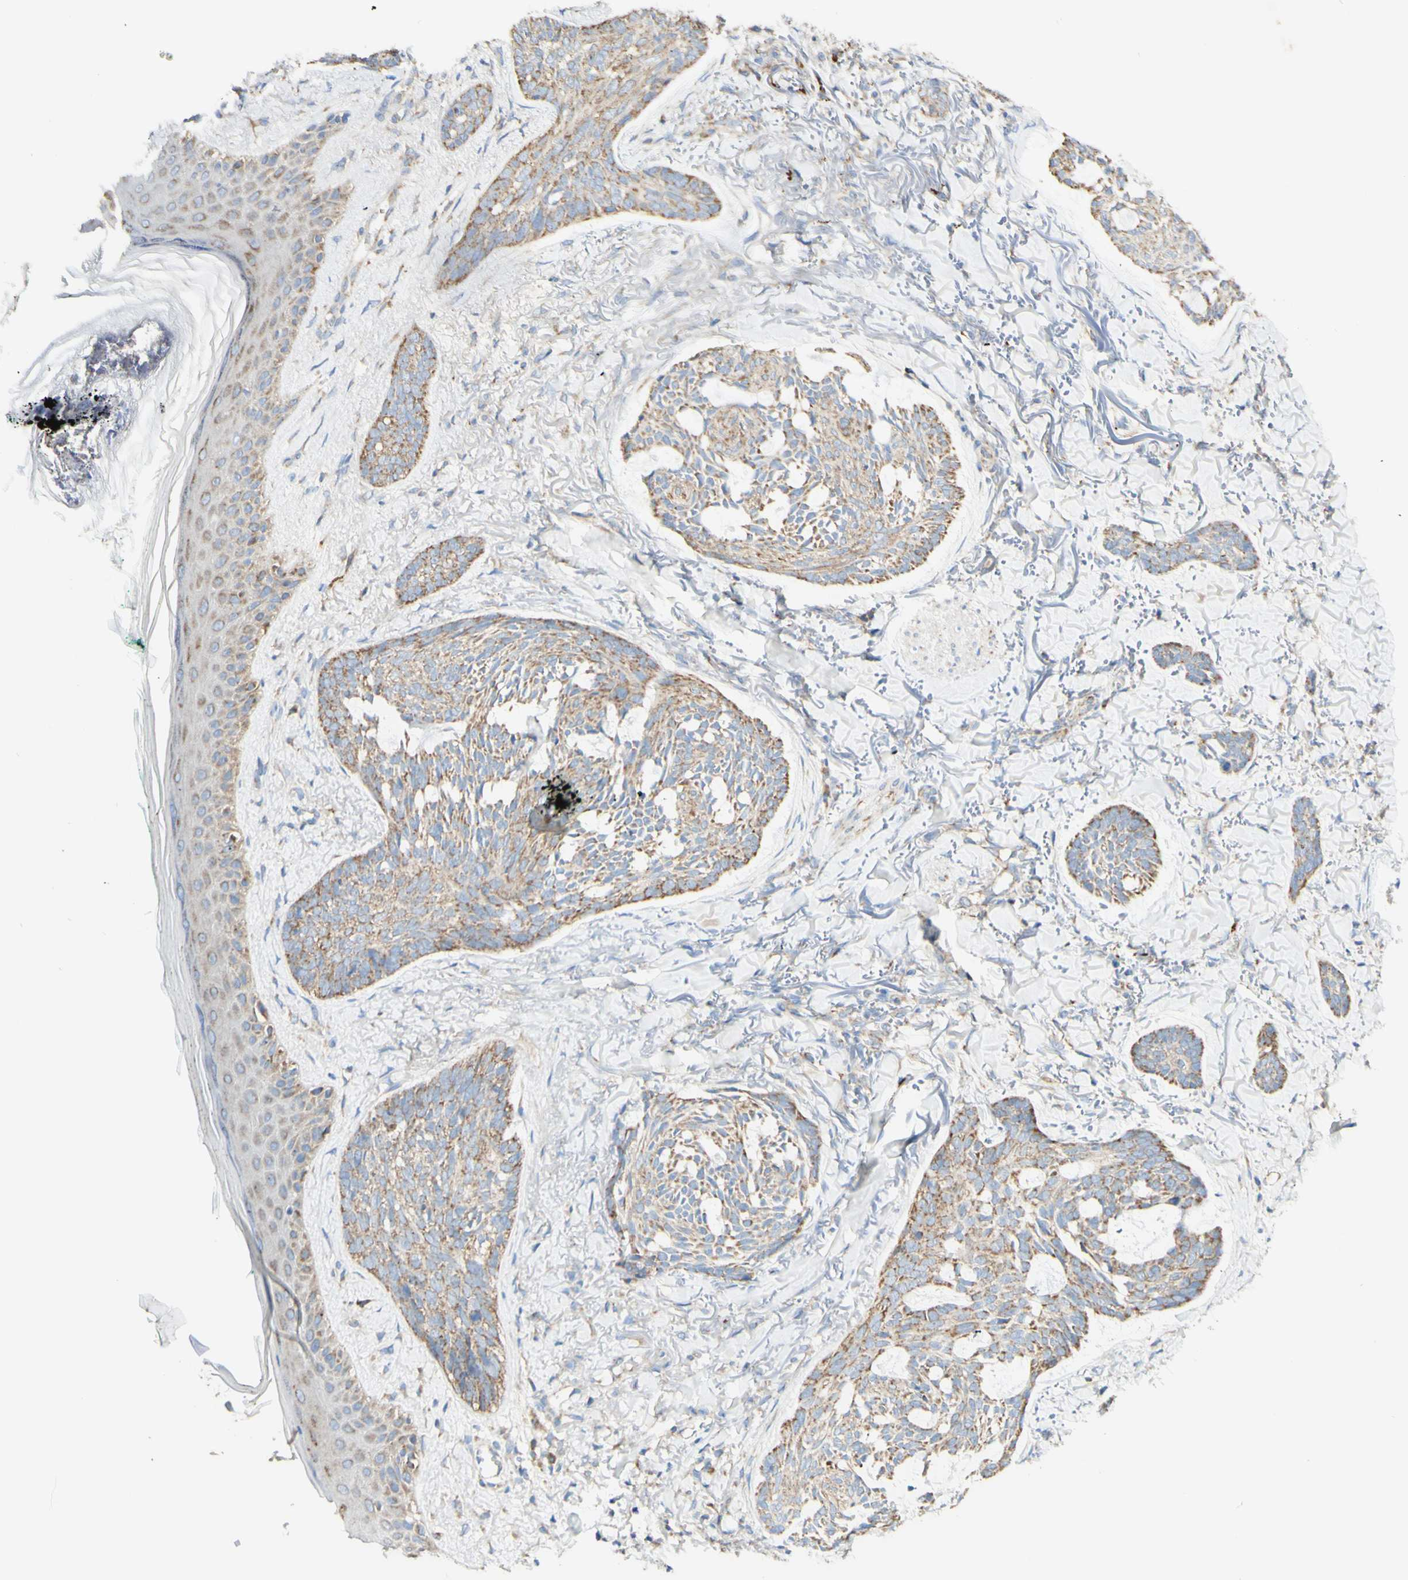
{"staining": {"intensity": "moderate", "quantity": ">75%", "location": "cytoplasmic/membranous"}, "tissue": "skin cancer", "cell_type": "Tumor cells", "image_type": "cancer", "snomed": [{"axis": "morphology", "description": "Basal cell carcinoma"}, {"axis": "topography", "description": "Skin"}], "caption": "Immunohistochemical staining of human basal cell carcinoma (skin) shows moderate cytoplasmic/membranous protein positivity in approximately >75% of tumor cells.", "gene": "ARMC10", "patient": {"sex": "male", "age": 43}}